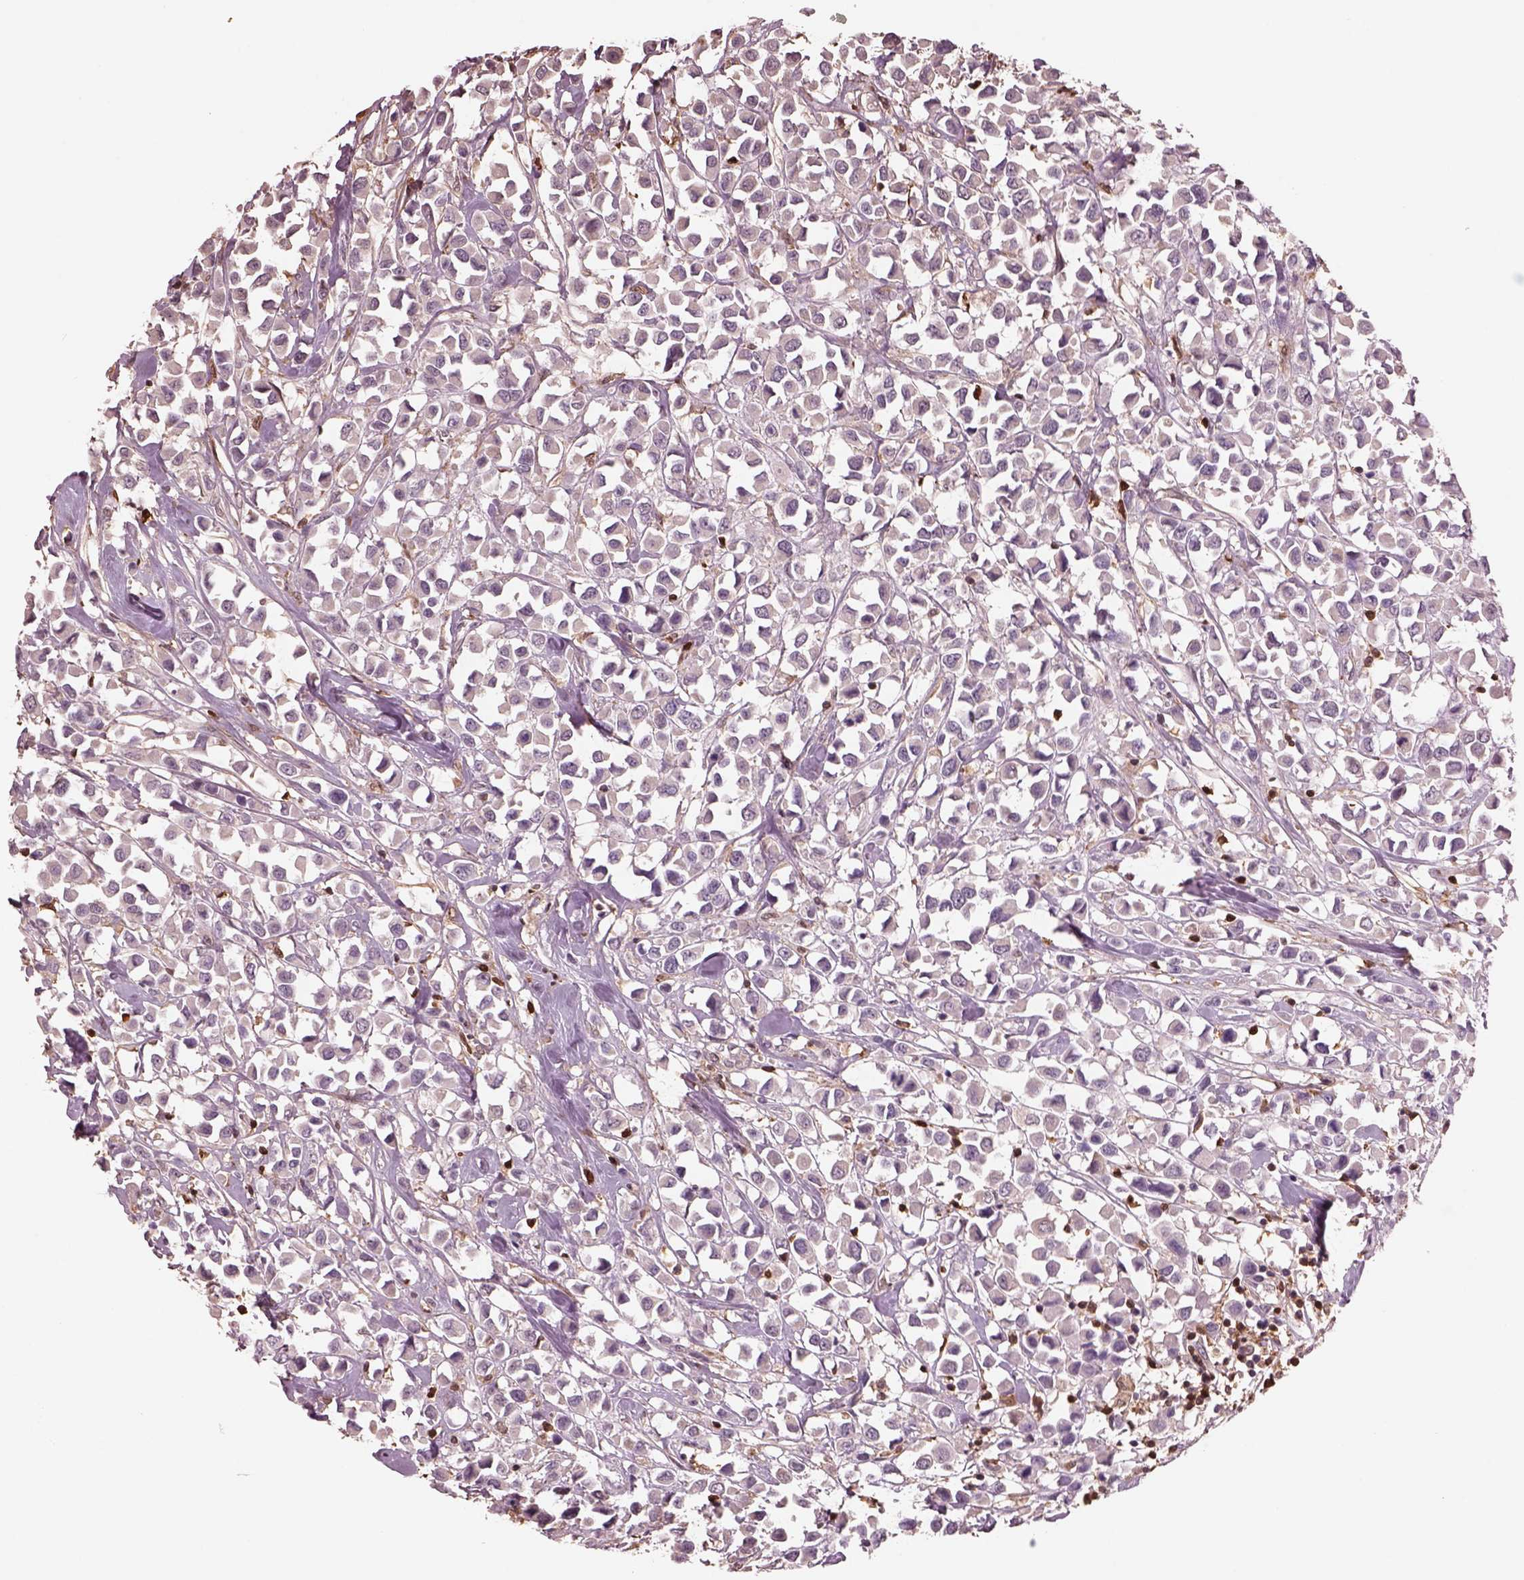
{"staining": {"intensity": "negative", "quantity": "none", "location": "none"}, "tissue": "breast cancer", "cell_type": "Tumor cells", "image_type": "cancer", "snomed": [{"axis": "morphology", "description": "Duct carcinoma"}, {"axis": "topography", "description": "Breast"}], "caption": "IHC of breast cancer demonstrates no staining in tumor cells. (Brightfield microscopy of DAB (3,3'-diaminobenzidine) immunohistochemistry at high magnification).", "gene": "IL31RA", "patient": {"sex": "female", "age": 61}}